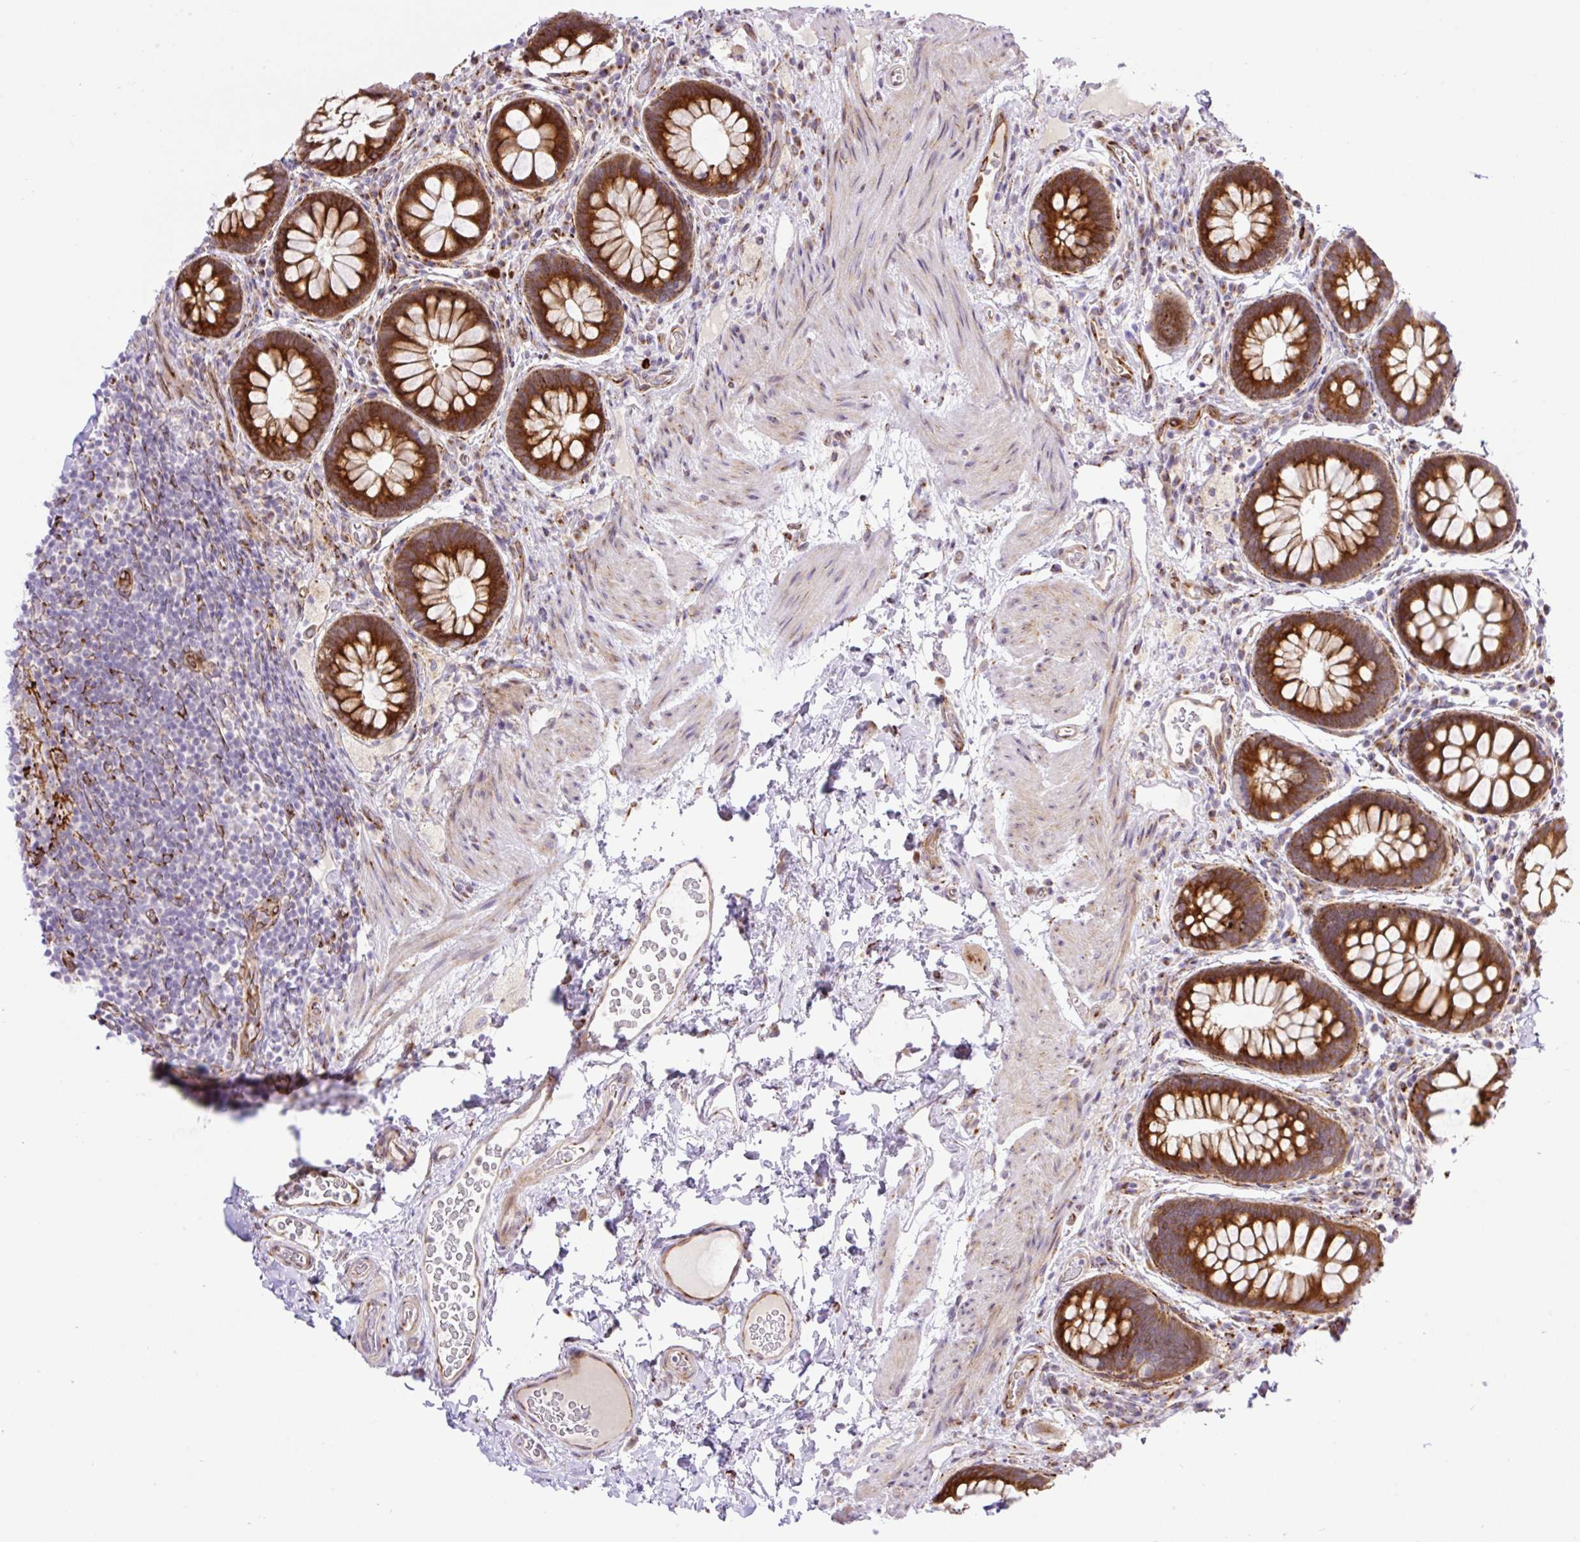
{"staining": {"intensity": "strong", "quantity": ">75%", "location": "cytoplasmic/membranous"}, "tissue": "rectum", "cell_type": "Glandular cells", "image_type": "normal", "snomed": [{"axis": "morphology", "description": "Normal tissue, NOS"}, {"axis": "topography", "description": "Rectum"}], "caption": "Immunohistochemical staining of unremarkable rectum reveals high levels of strong cytoplasmic/membranous expression in approximately >75% of glandular cells.", "gene": "RAB30", "patient": {"sex": "female", "age": 69}}